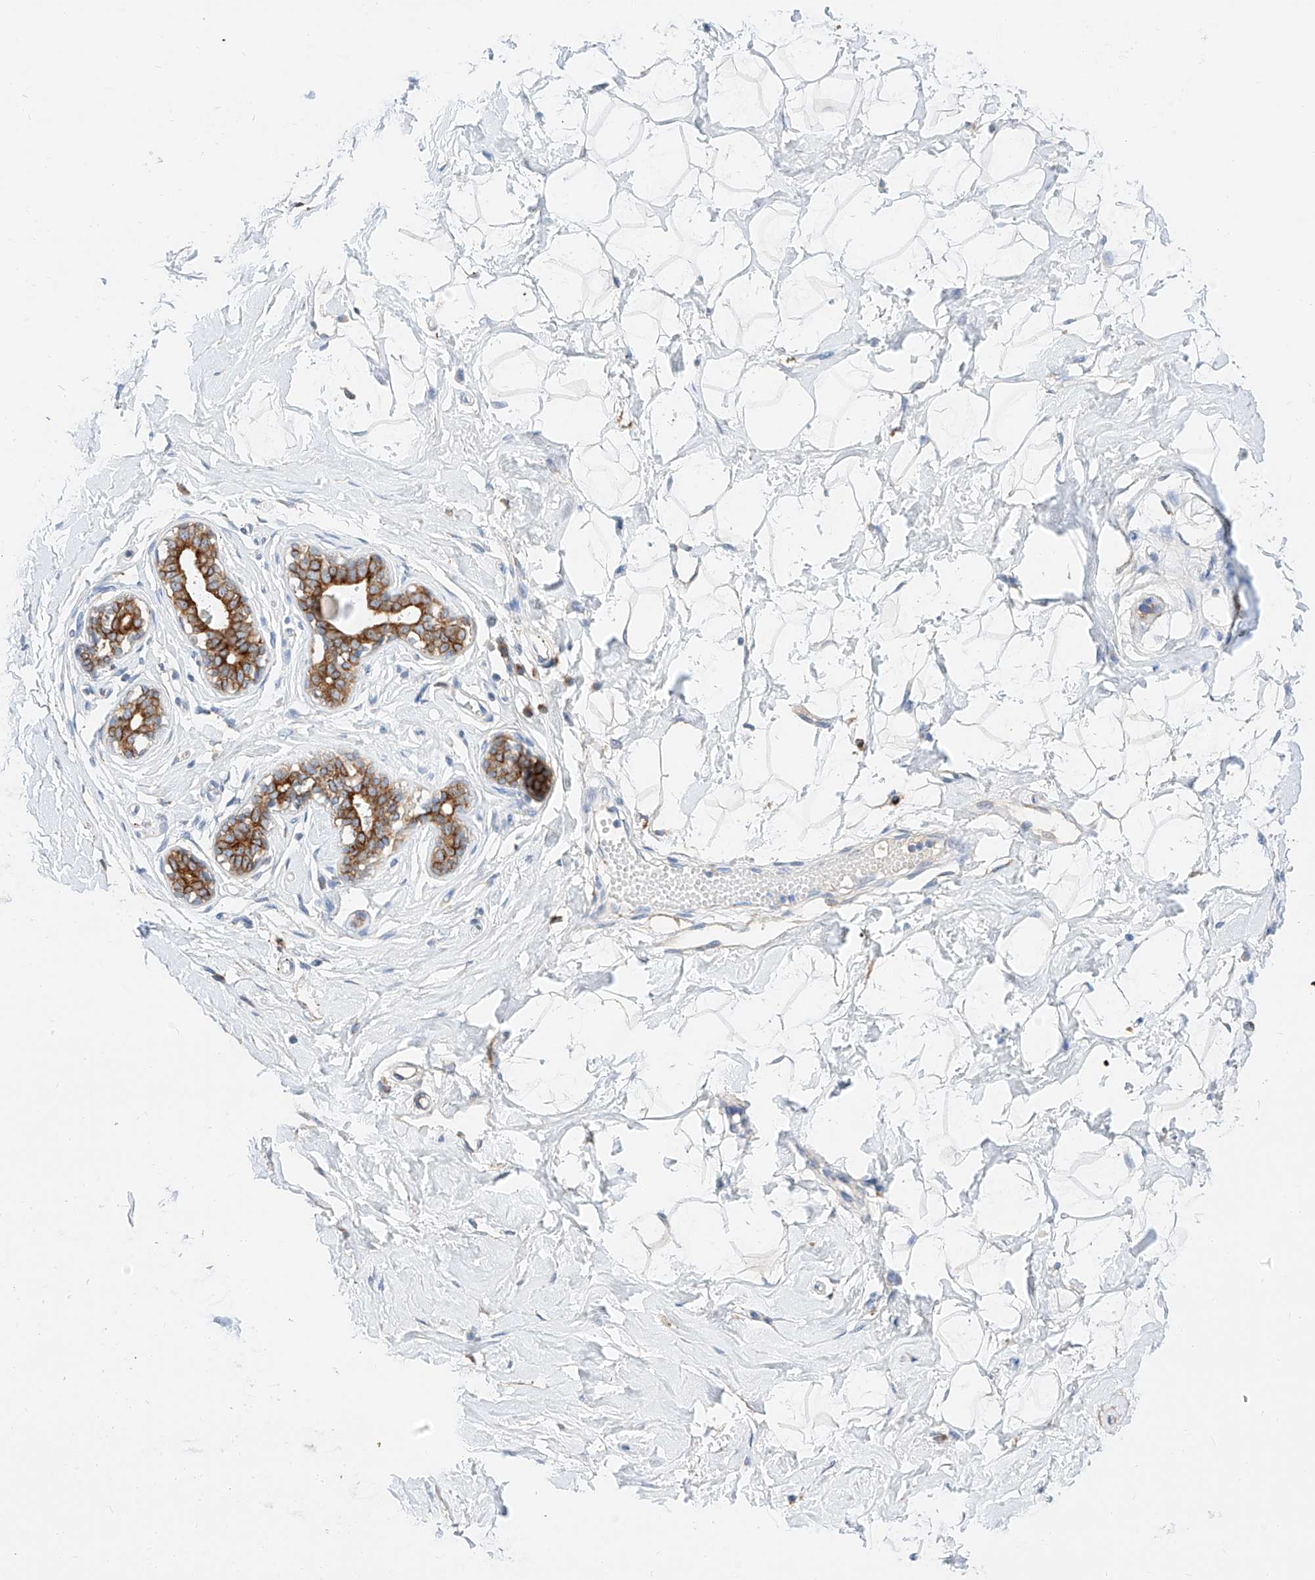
{"staining": {"intensity": "negative", "quantity": "none", "location": "none"}, "tissue": "breast", "cell_type": "Adipocytes", "image_type": "normal", "snomed": [{"axis": "morphology", "description": "Normal tissue, NOS"}, {"axis": "morphology", "description": "Adenoma, NOS"}, {"axis": "topography", "description": "Breast"}], "caption": "IHC image of unremarkable breast: human breast stained with DAB demonstrates no significant protein positivity in adipocytes. (DAB IHC, high magnification).", "gene": "MAP7", "patient": {"sex": "female", "age": 23}}